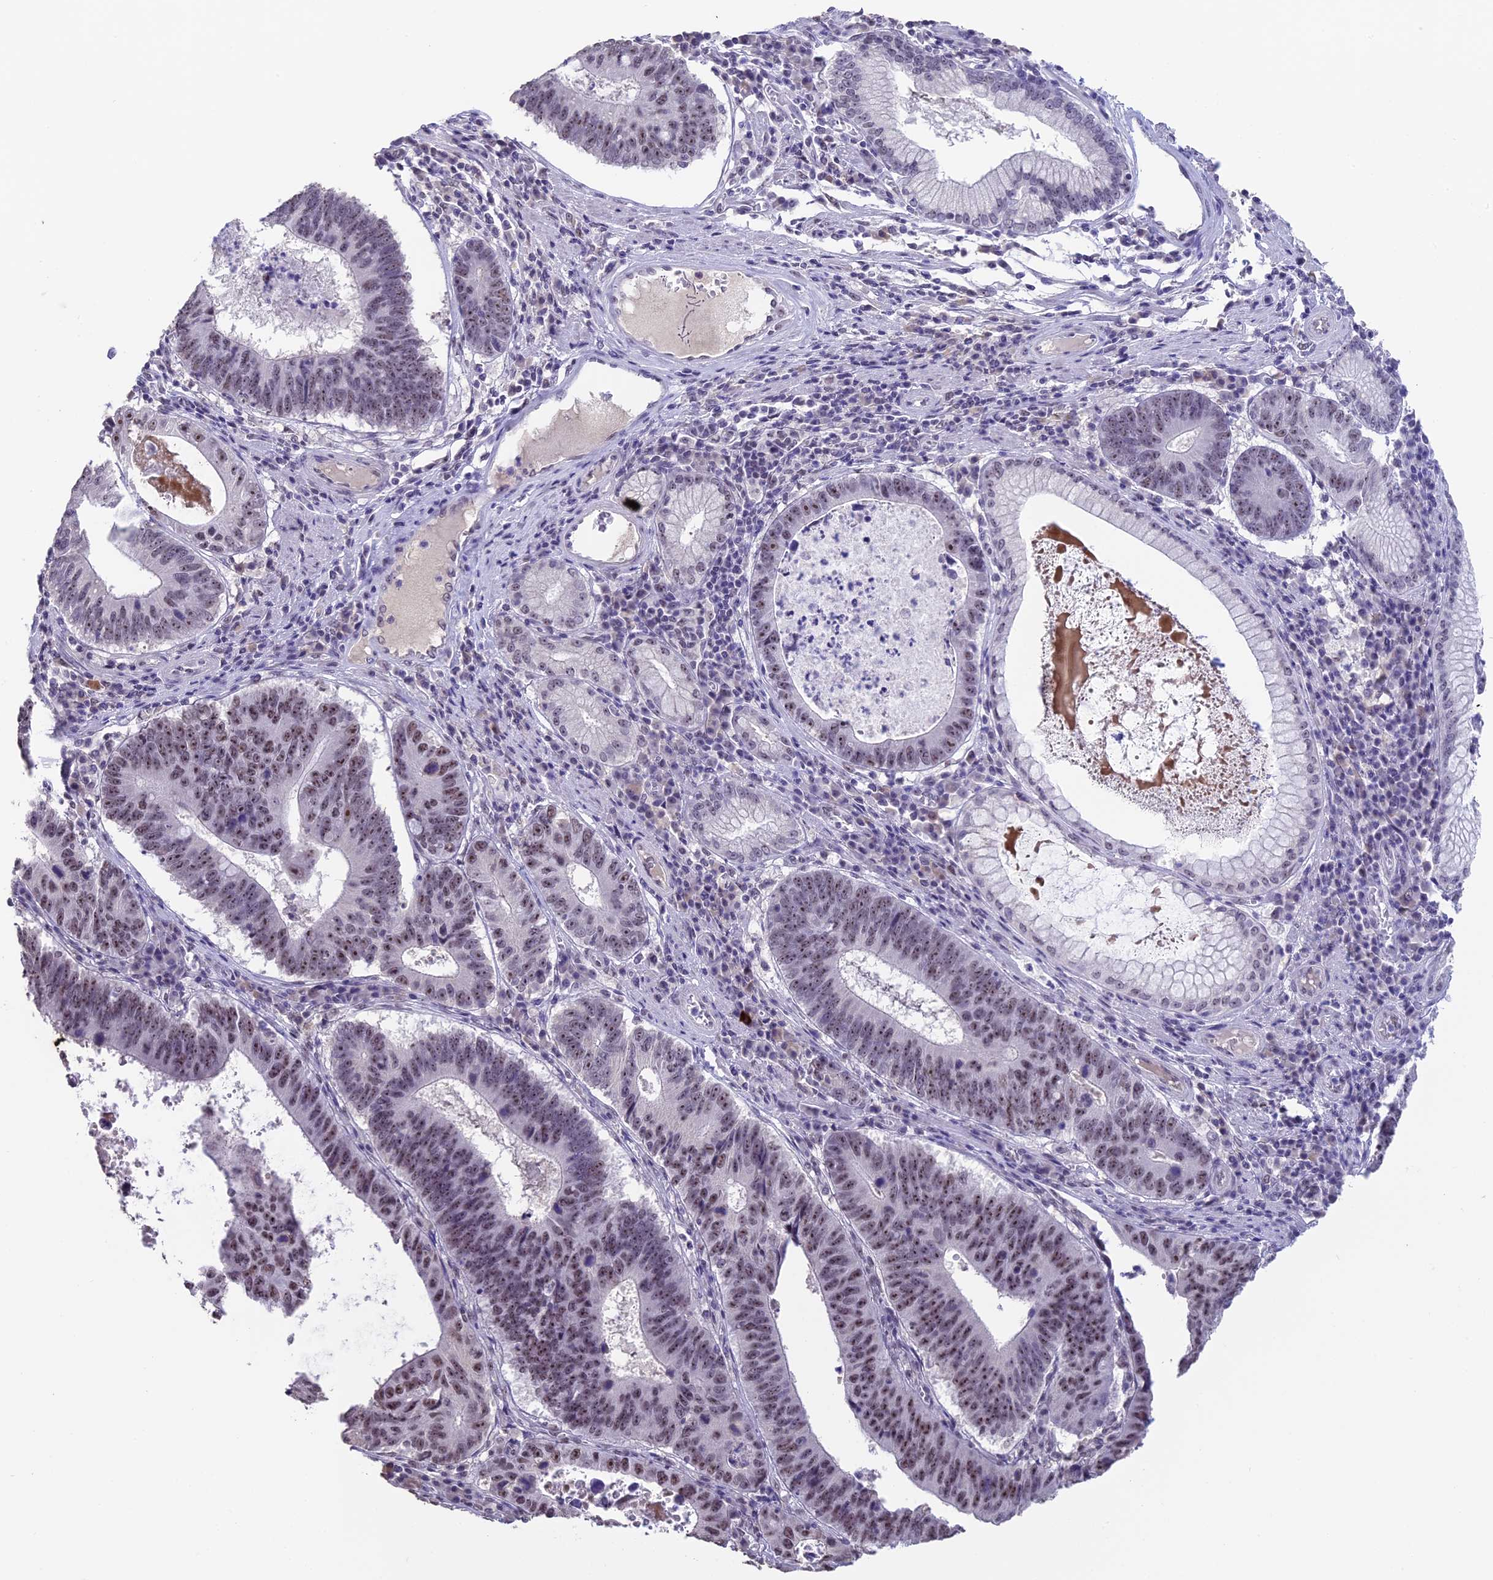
{"staining": {"intensity": "moderate", "quantity": ">75%", "location": "nuclear"}, "tissue": "stomach cancer", "cell_type": "Tumor cells", "image_type": "cancer", "snomed": [{"axis": "morphology", "description": "Adenocarcinoma, NOS"}, {"axis": "topography", "description": "Stomach"}], "caption": "An image of human stomach cancer (adenocarcinoma) stained for a protein shows moderate nuclear brown staining in tumor cells.", "gene": "SETD2", "patient": {"sex": "male", "age": 59}}